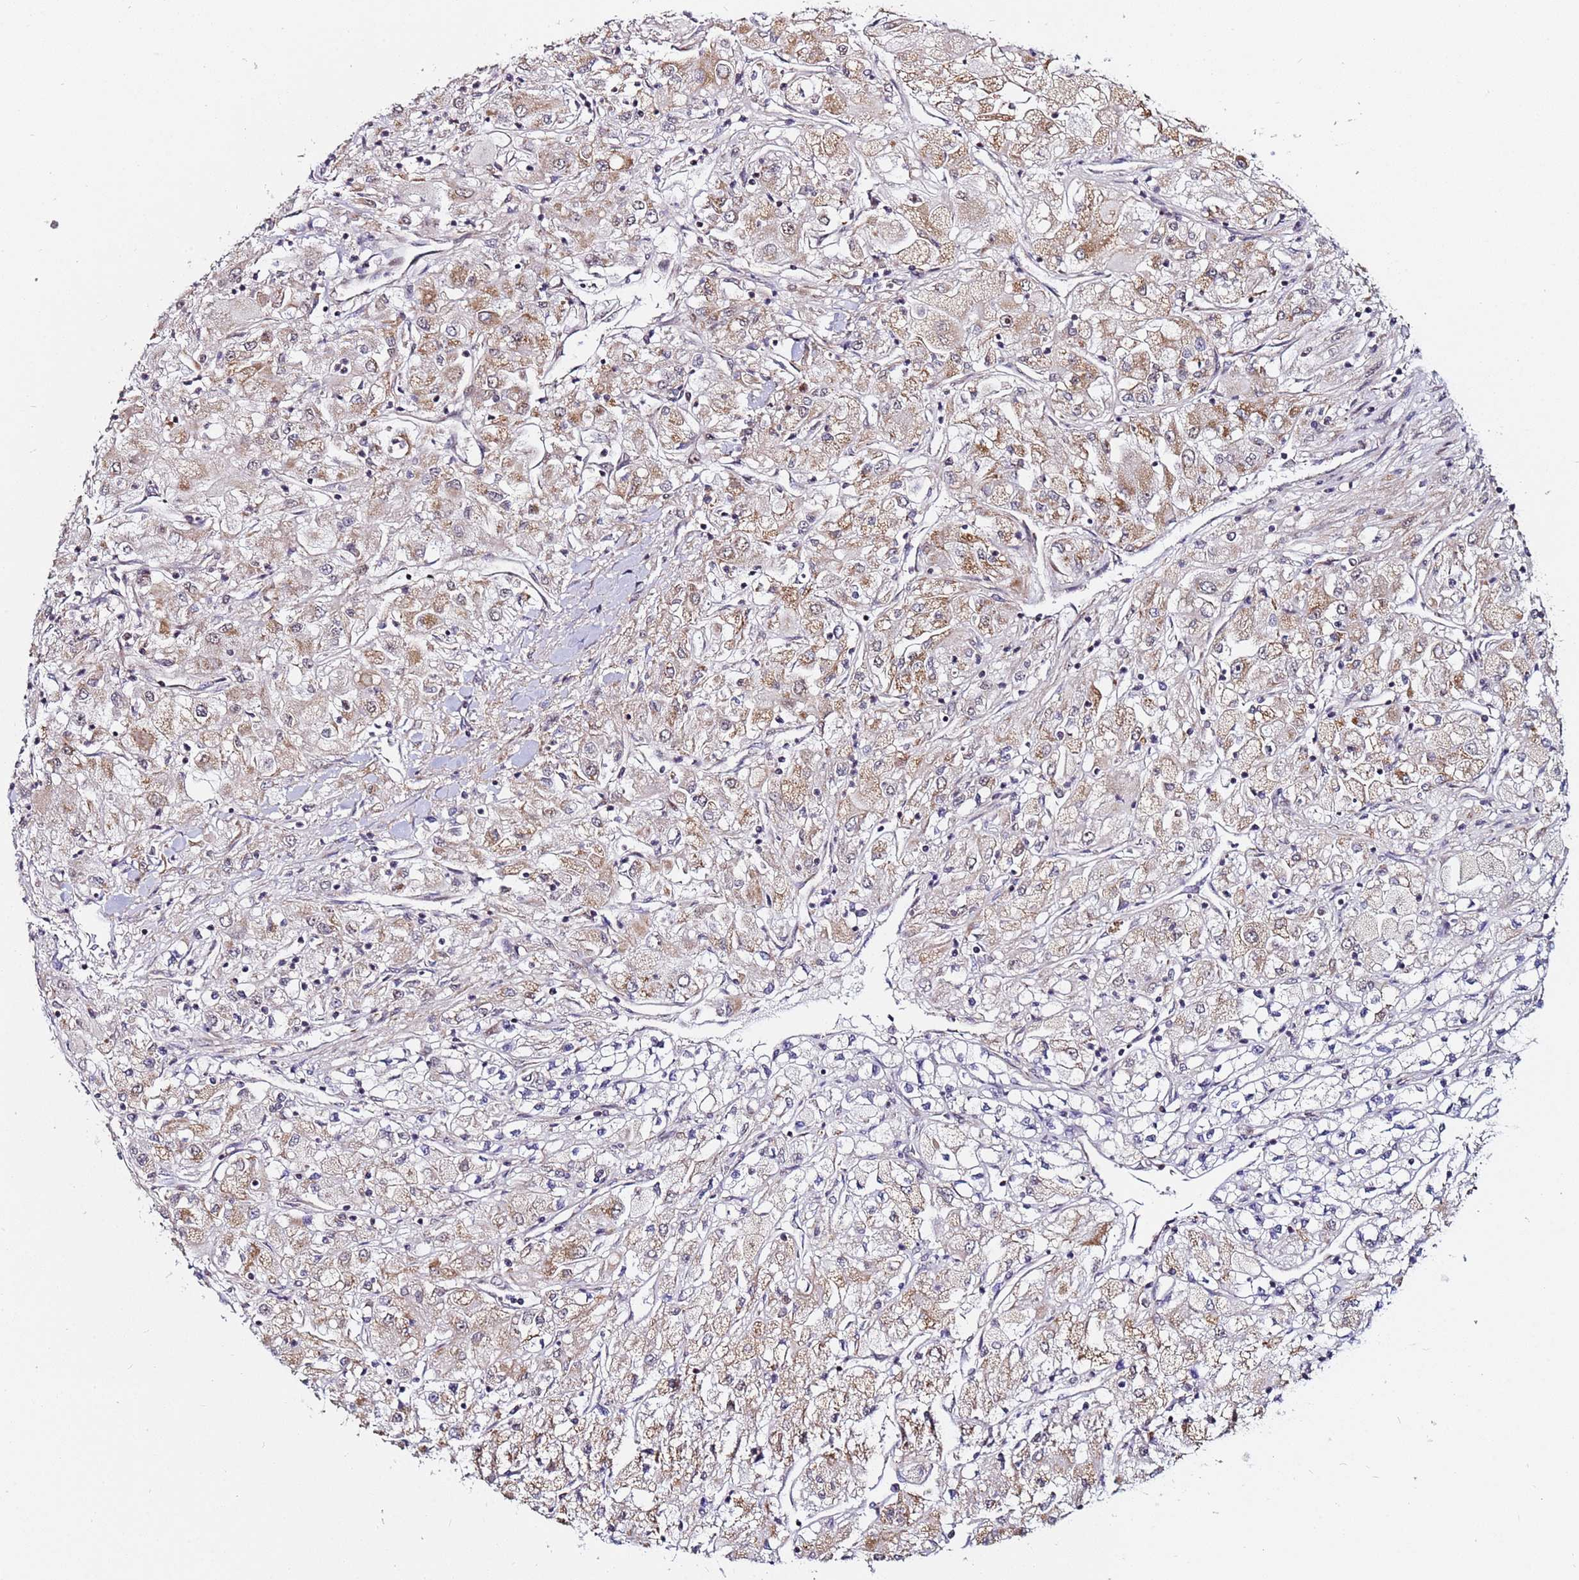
{"staining": {"intensity": "moderate", "quantity": ">75%", "location": "cytoplasmic/membranous"}, "tissue": "renal cancer", "cell_type": "Tumor cells", "image_type": "cancer", "snomed": [{"axis": "morphology", "description": "Adenocarcinoma, NOS"}, {"axis": "topography", "description": "Kidney"}], "caption": "An image of human adenocarcinoma (renal) stained for a protein shows moderate cytoplasmic/membranous brown staining in tumor cells.", "gene": "PPM1H", "patient": {"sex": "male", "age": 80}}